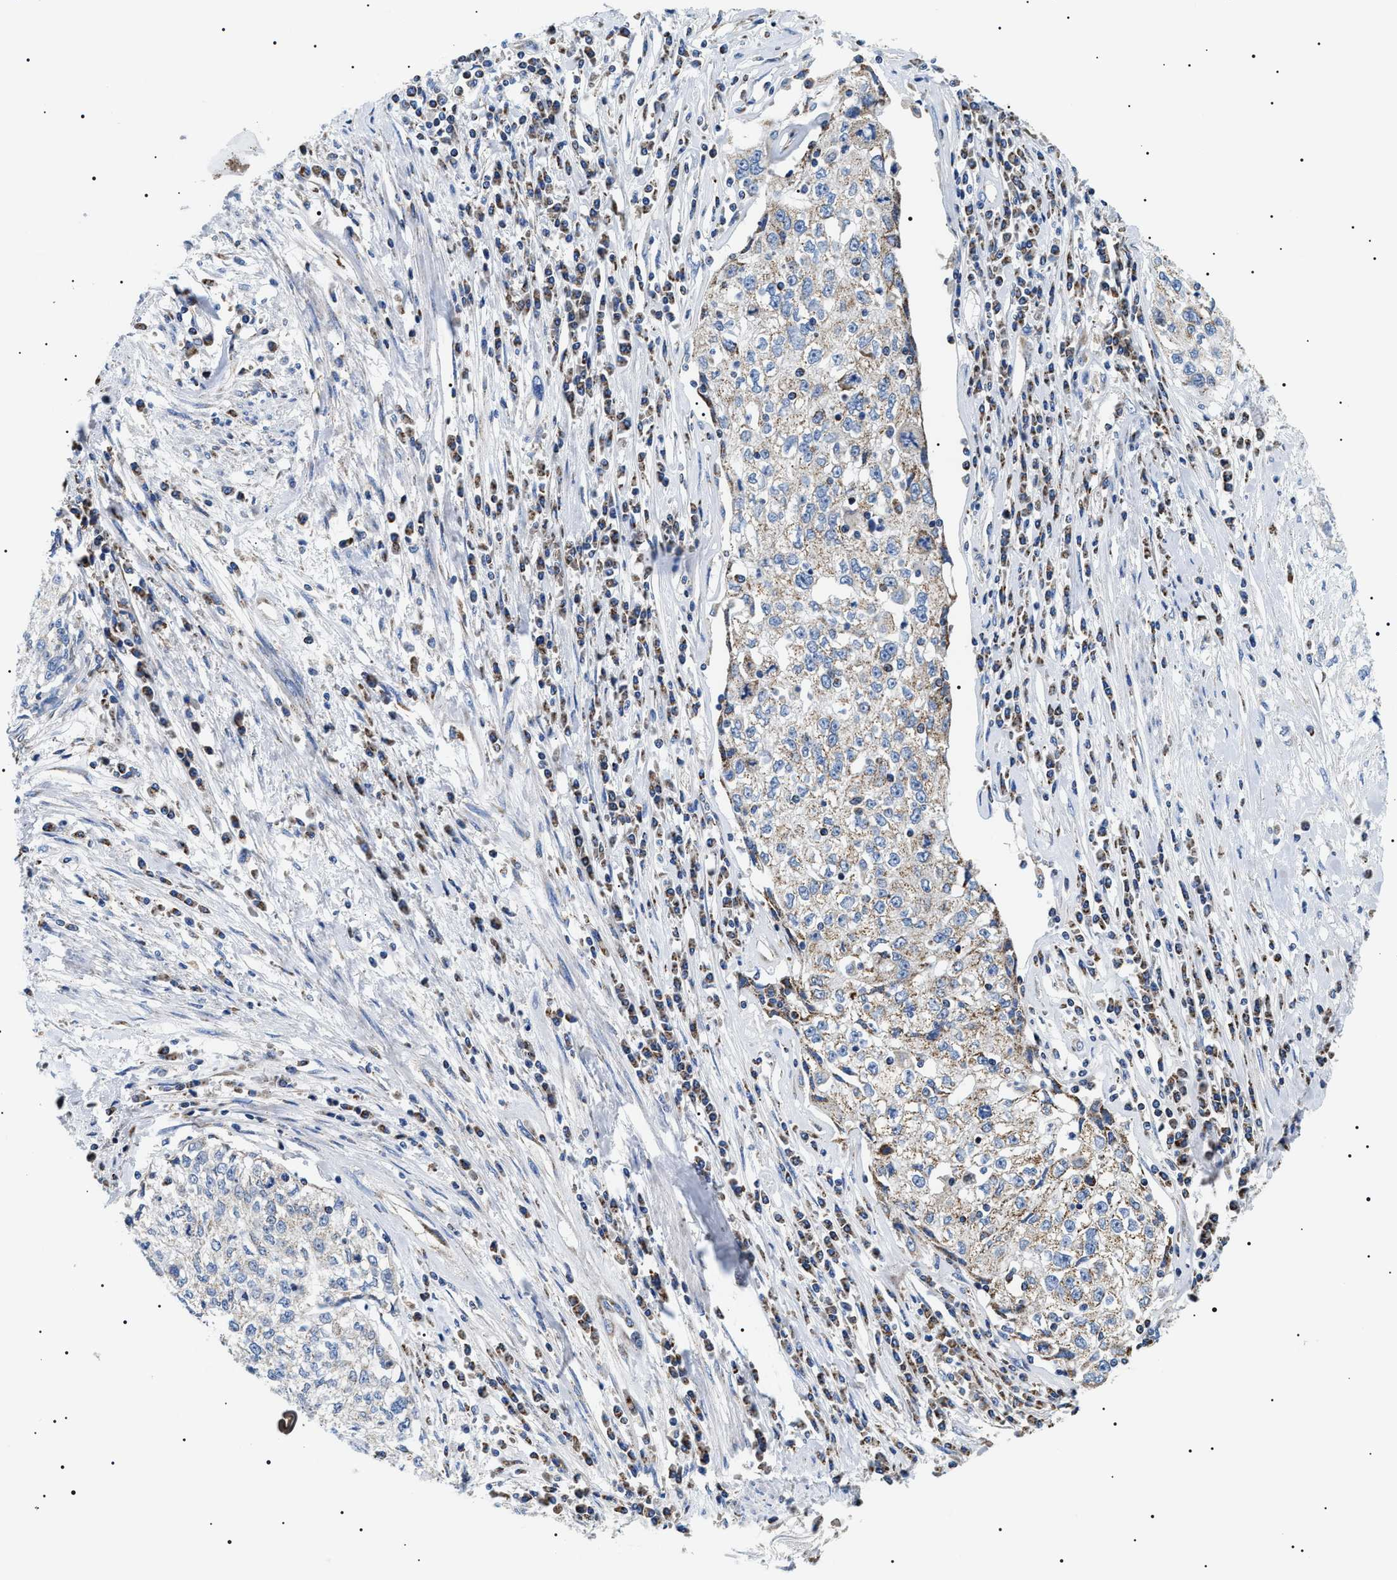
{"staining": {"intensity": "weak", "quantity": "<25%", "location": "cytoplasmic/membranous"}, "tissue": "cervical cancer", "cell_type": "Tumor cells", "image_type": "cancer", "snomed": [{"axis": "morphology", "description": "Squamous cell carcinoma, NOS"}, {"axis": "topography", "description": "Cervix"}], "caption": "DAB immunohistochemical staining of human cervical squamous cell carcinoma displays no significant staining in tumor cells.", "gene": "OXSM", "patient": {"sex": "female", "age": 57}}